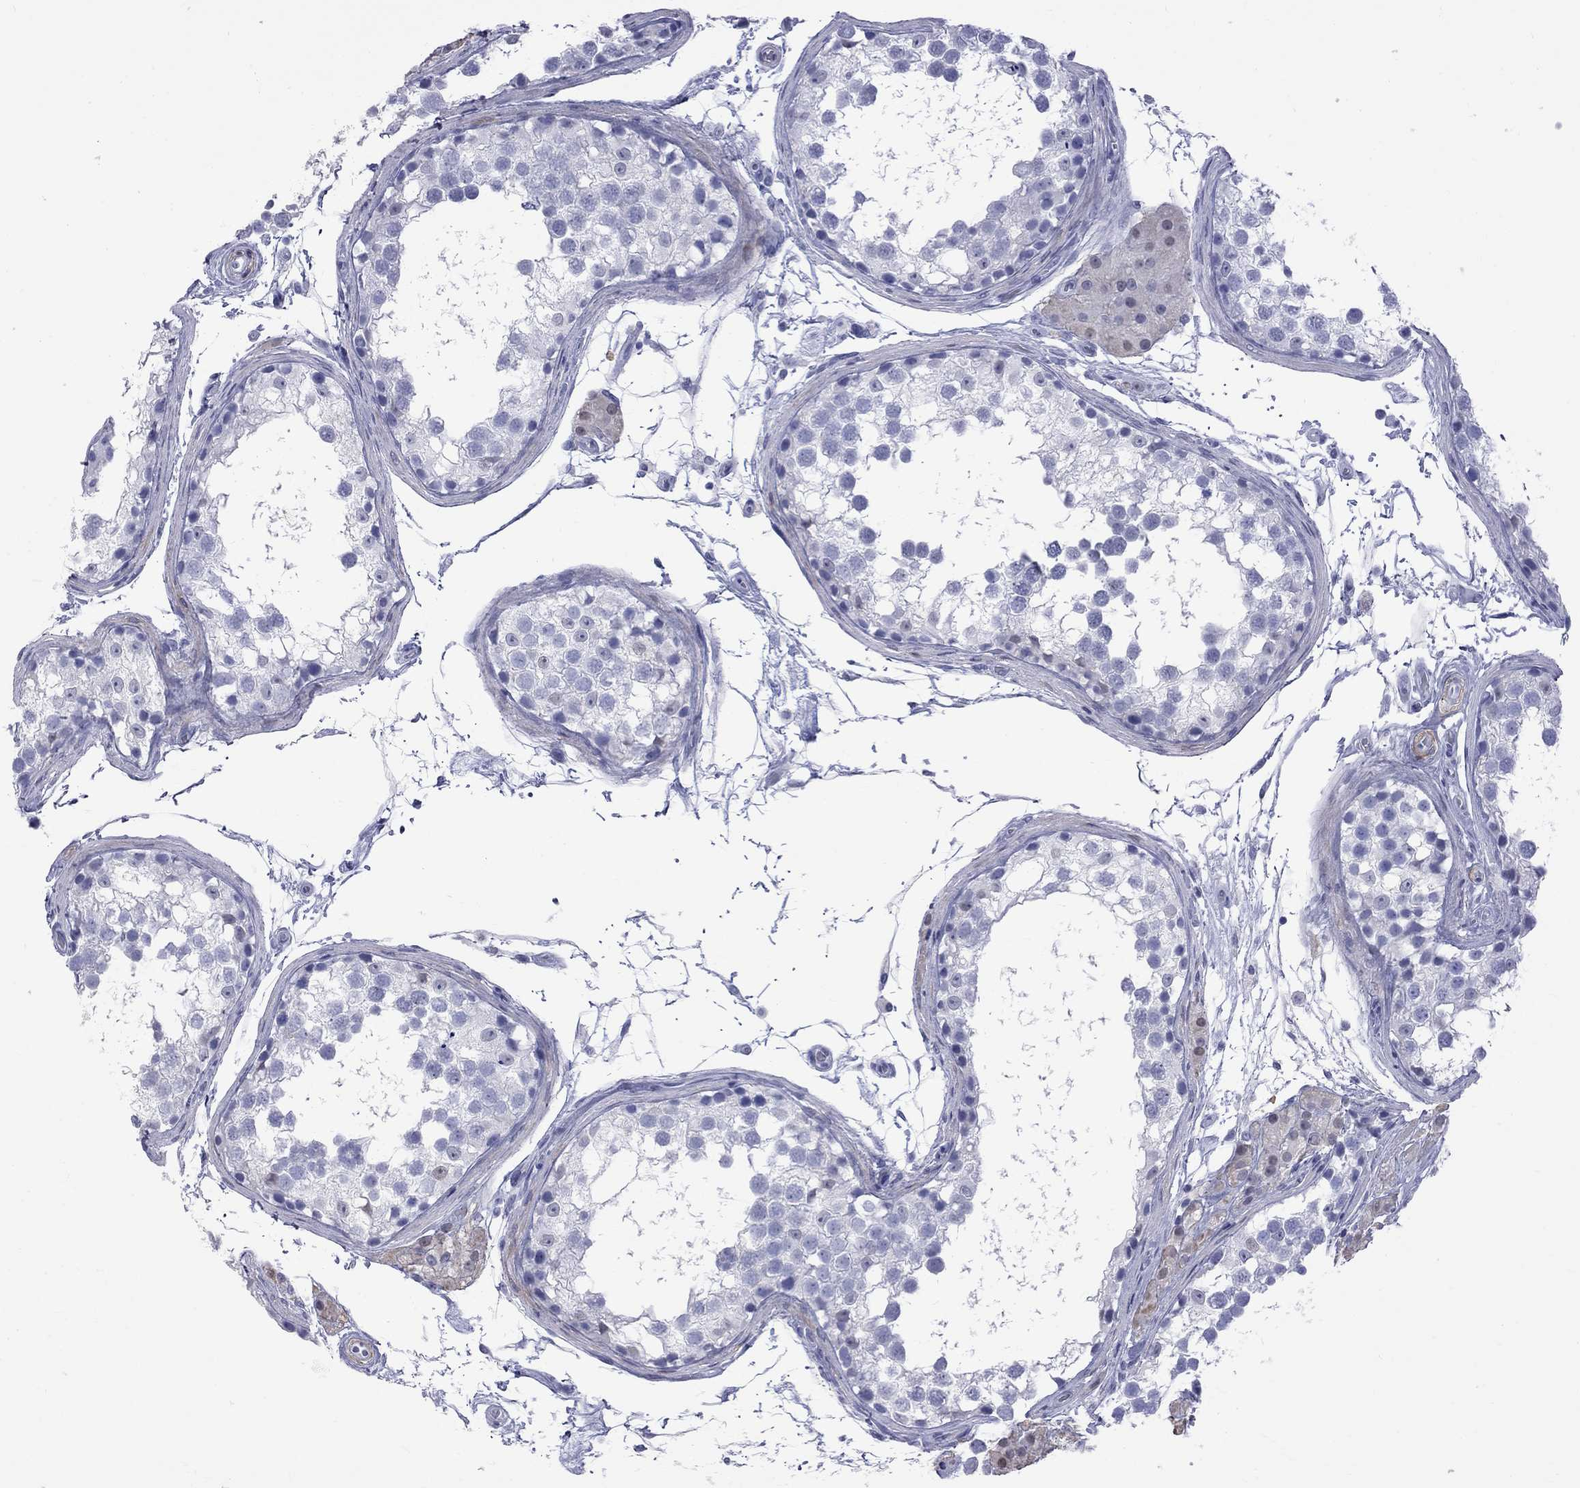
{"staining": {"intensity": "negative", "quantity": "none", "location": "none"}, "tissue": "testis", "cell_type": "Cells in seminiferous ducts", "image_type": "normal", "snomed": [{"axis": "morphology", "description": "Normal tissue, NOS"}, {"axis": "morphology", "description": "Seminoma, NOS"}, {"axis": "topography", "description": "Testis"}], "caption": "Immunohistochemistry (IHC) micrograph of normal human testis stained for a protein (brown), which demonstrates no positivity in cells in seminiferous ducts.", "gene": "BPIFB1", "patient": {"sex": "male", "age": 65}}